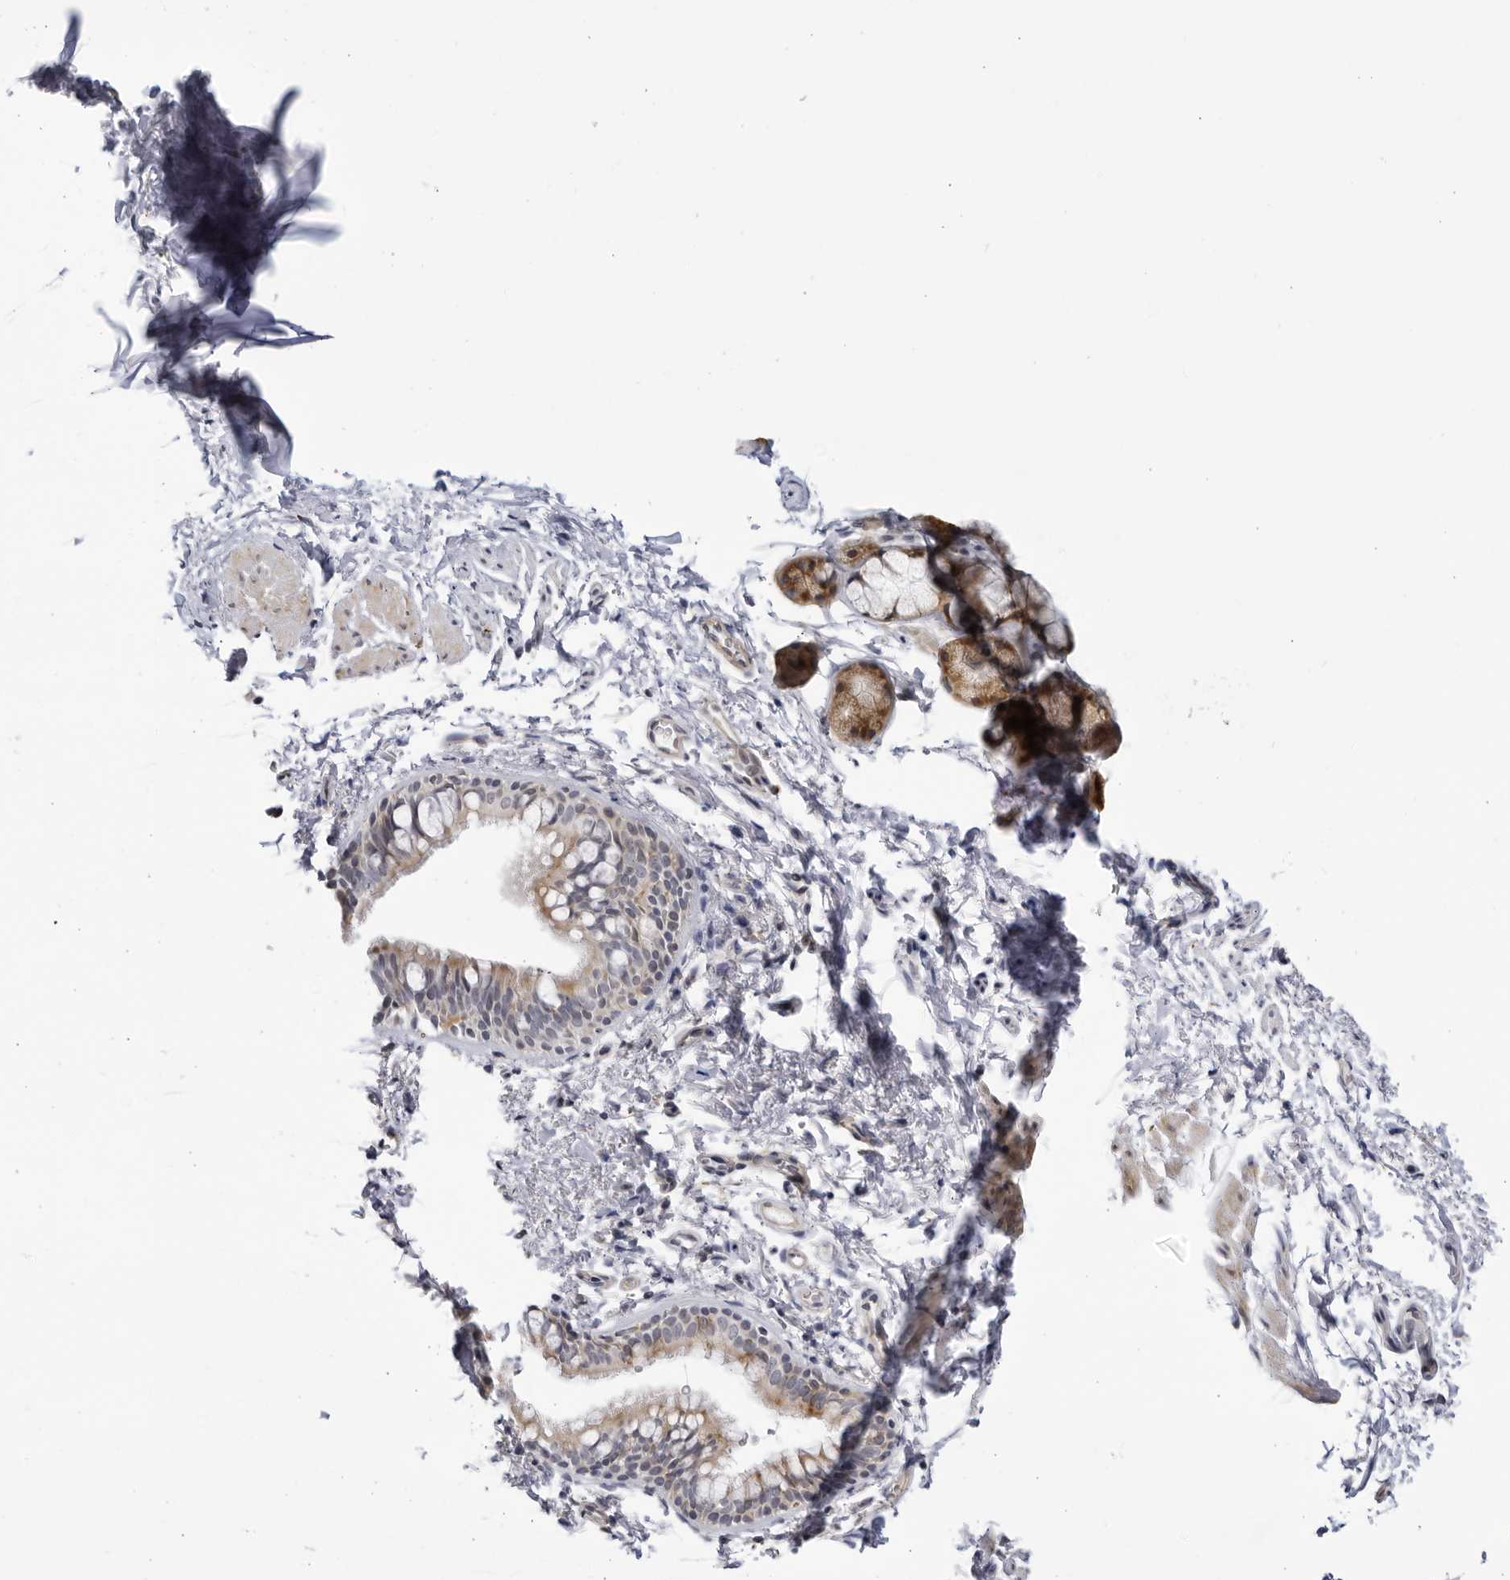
{"staining": {"intensity": "moderate", "quantity": "<25%", "location": "cytoplasmic/membranous"}, "tissue": "bronchus", "cell_type": "Respiratory epithelial cells", "image_type": "normal", "snomed": [{"axis": "morphology", "description": "Normal tissue, NOS"}, {"axis": "topography", "description": "Cartilage tissue"}, {"axis": "topography", "description": "Bronchus"}, {"axis": "topography", "description": "Lung"}], "caption": "Benign bronchus was stained to show a protein in brown. There is low levels of moderate cytoplasmic/membranous staining in approximately <25% of respiratory epithelial cells.", "gene": "CNBD1", "patient": {"sex": "male", "age": 64}}